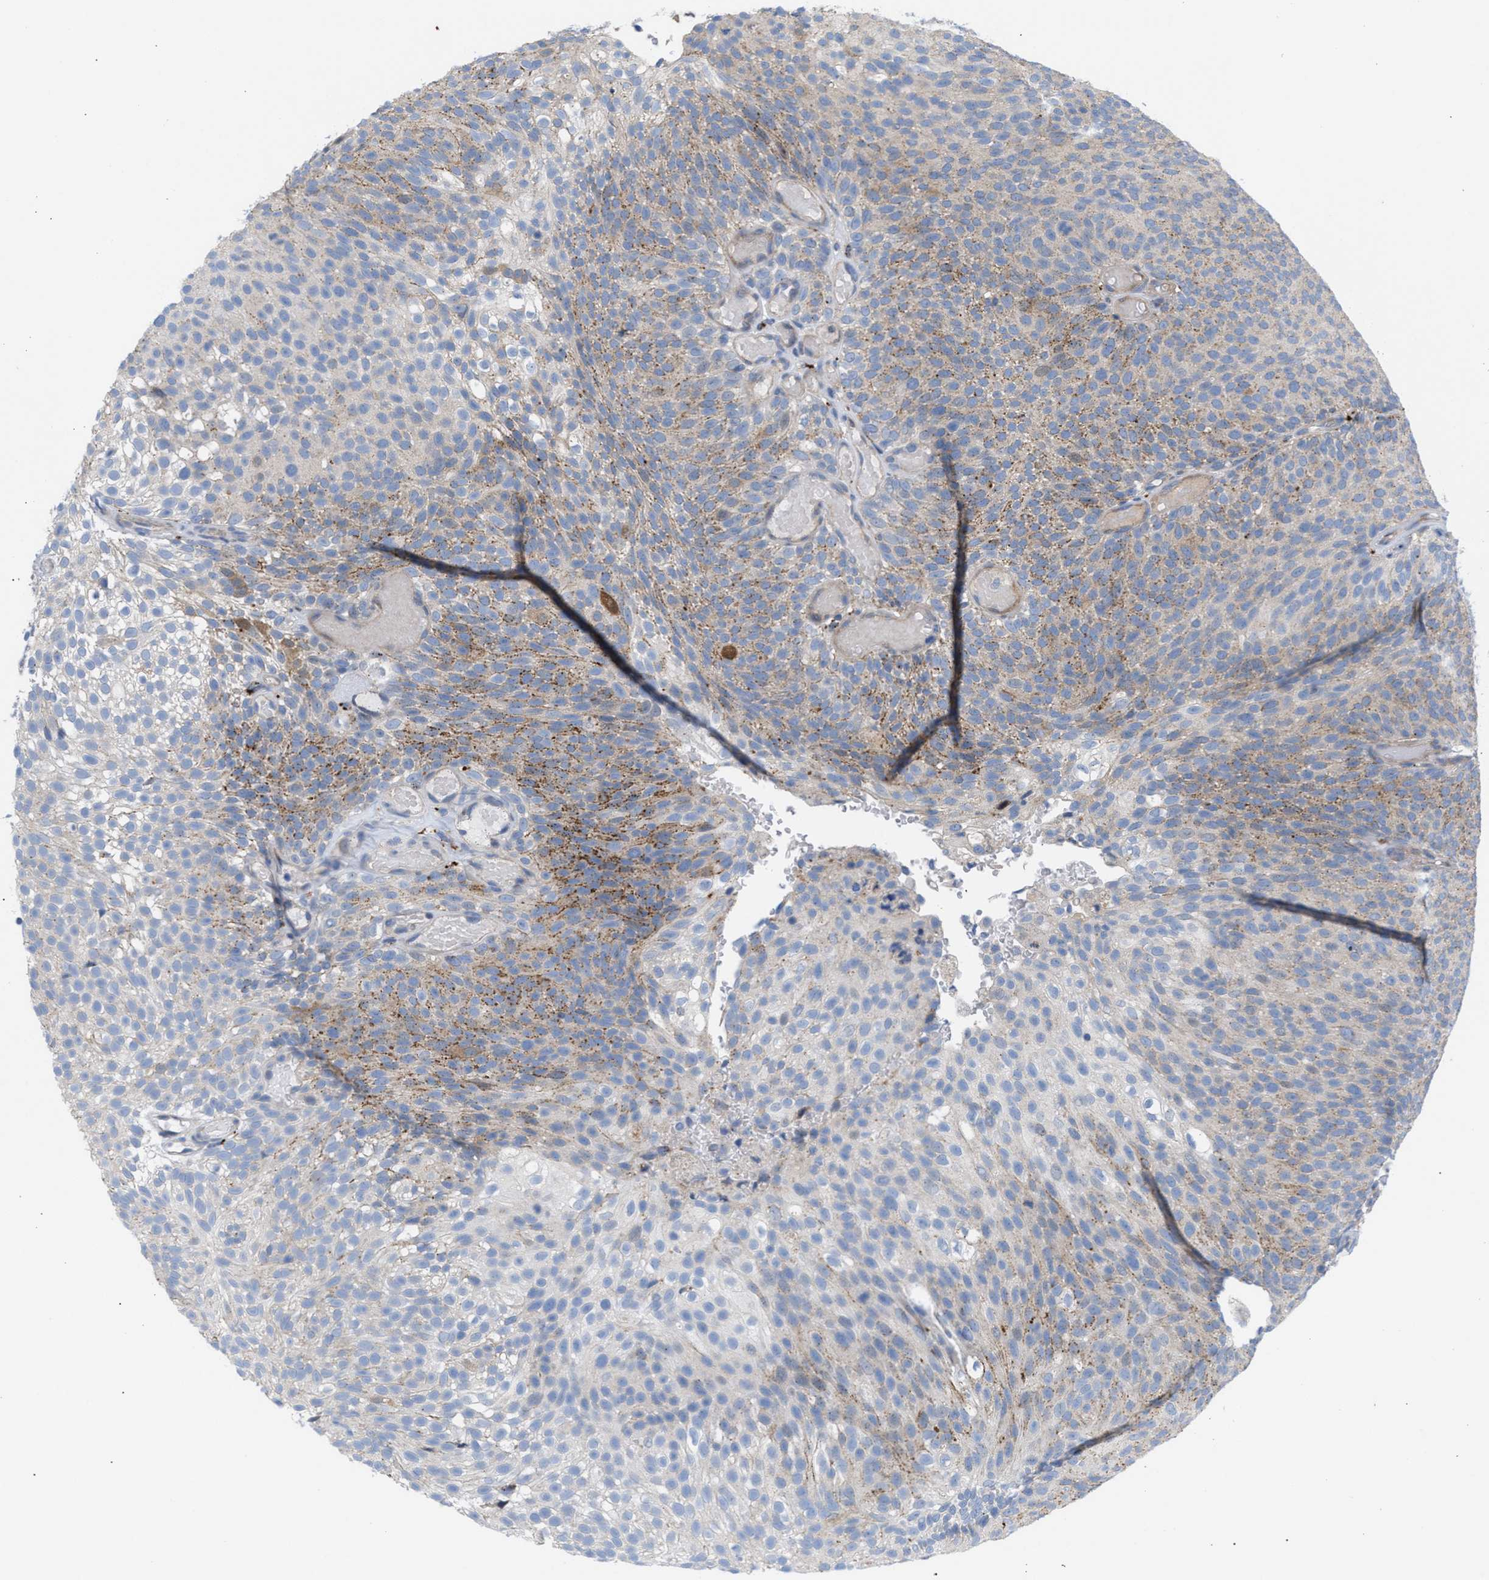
{"staining": {"intensity": "moderate", "quantity": "<25%", "location": "cytoplasmic/membranous"}, "tissue": "urothelial cancer", "cell_type": "Tumor cells", "image_type": "cancer", "snomed": [{"axis": "morphology", "description": "Urothelial carcinoma, Low grade"}, {"axis": "topography", "description": "Urinary bladder"}], "caption": "Immunohistochemical staining of human urothelial carcinoma (low-grade) shows low levels of moderate cytoplasmic/membranous protein expression in about <25% of tumor cells.", "gene": "MBTD1", "patient": {"sex": "male", "age": 78}}